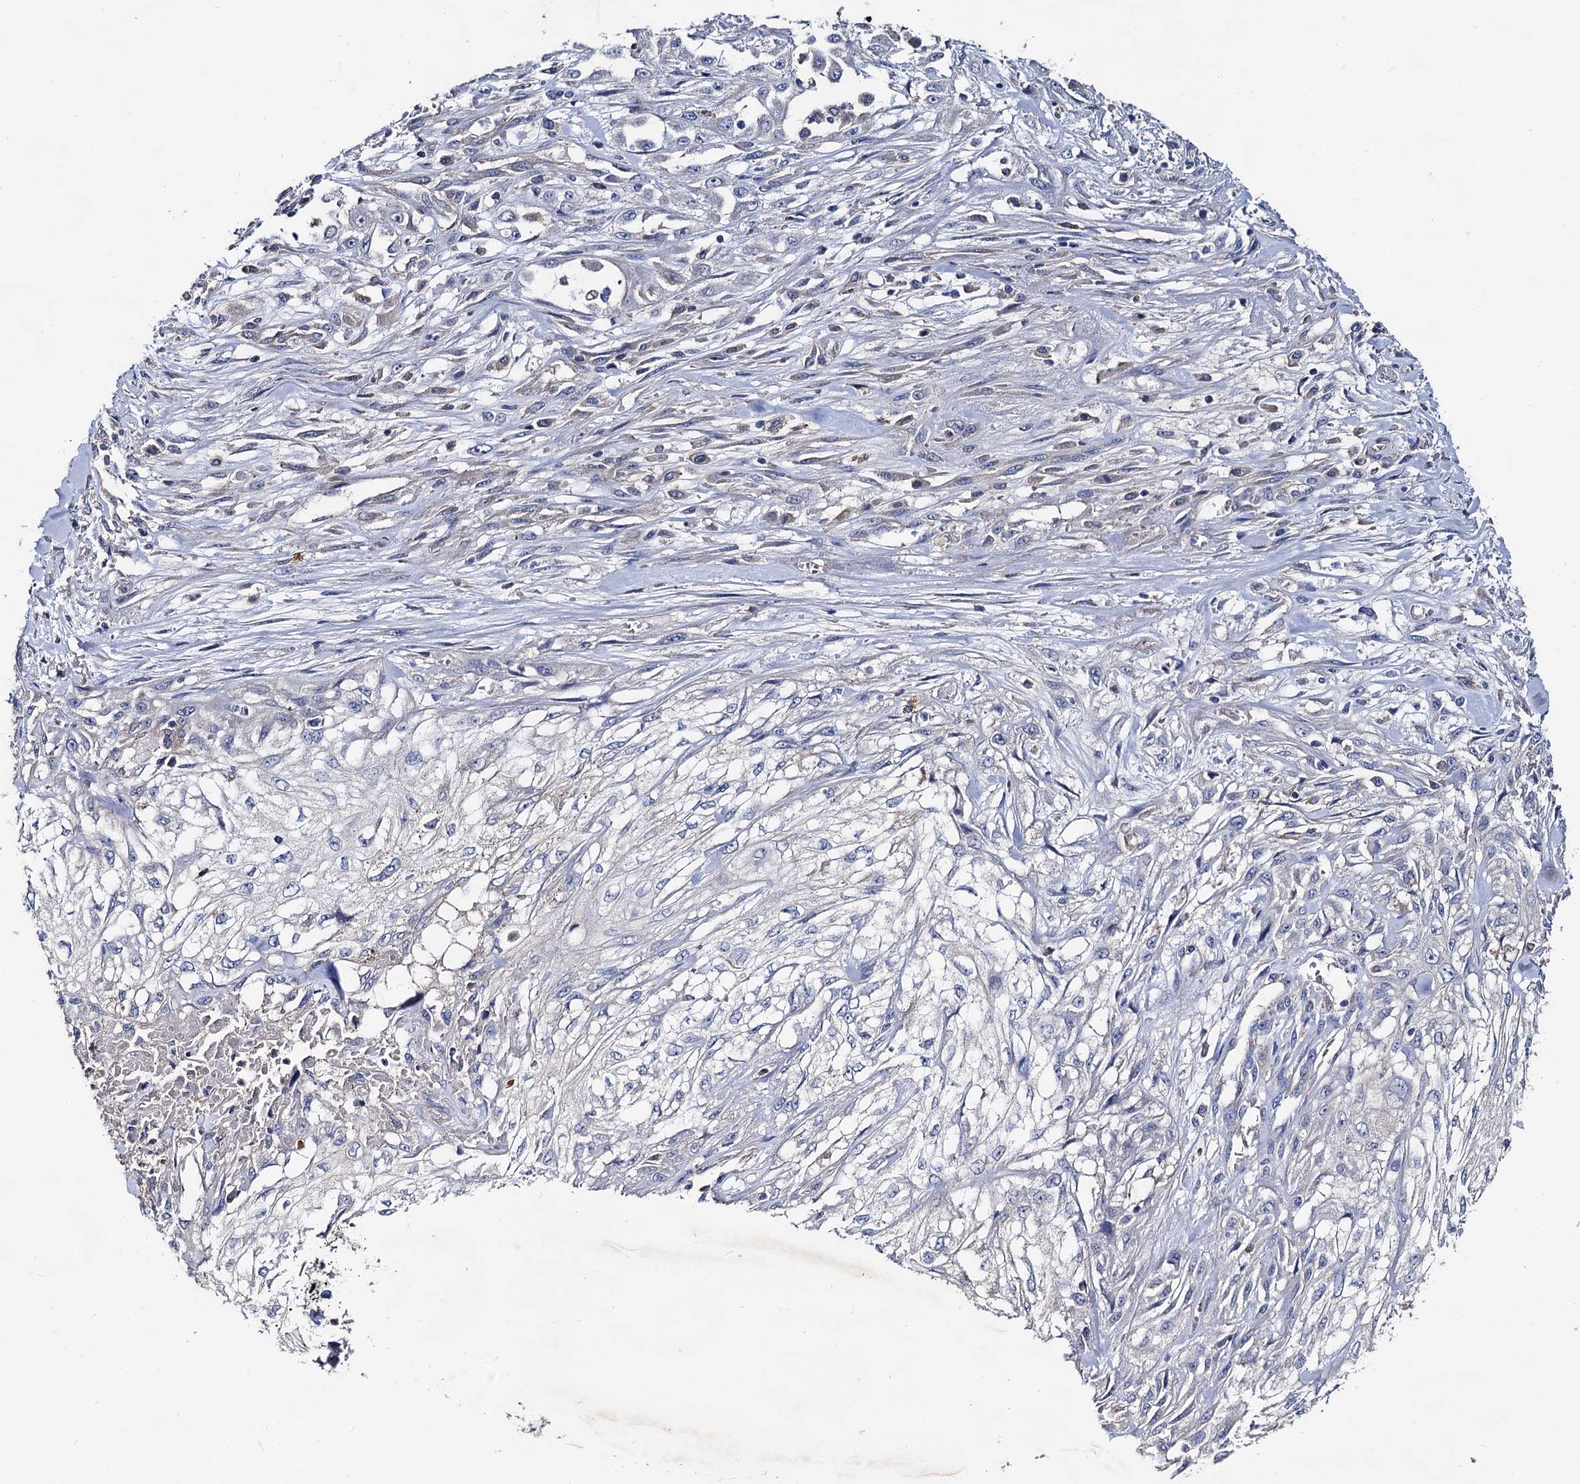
{"staining": {"intensity": "negative", "quantity": "none", "location": "none"}, "tissue": "skin cancer", "cell_type": "Tumor cells", "image_type": "cancer", "snomed": [{"axis": "morphology", "description": "Squamous cell carcinoma, NOS"}, {"axis": "morphology", "description": "Squamous cell carcinoma, metastatic, NOS"}, {"axis": "topography", "description": "Skin"}, {"axis": "topography", "description": "Lymph node"}], "caption": "Histopathology image shows no protein positivity in tumor cells of skin cancer (squamous cell carcinoma) tissue.", "gene": "HVCN1", "patient": {"sex": "male", "age": 75}}